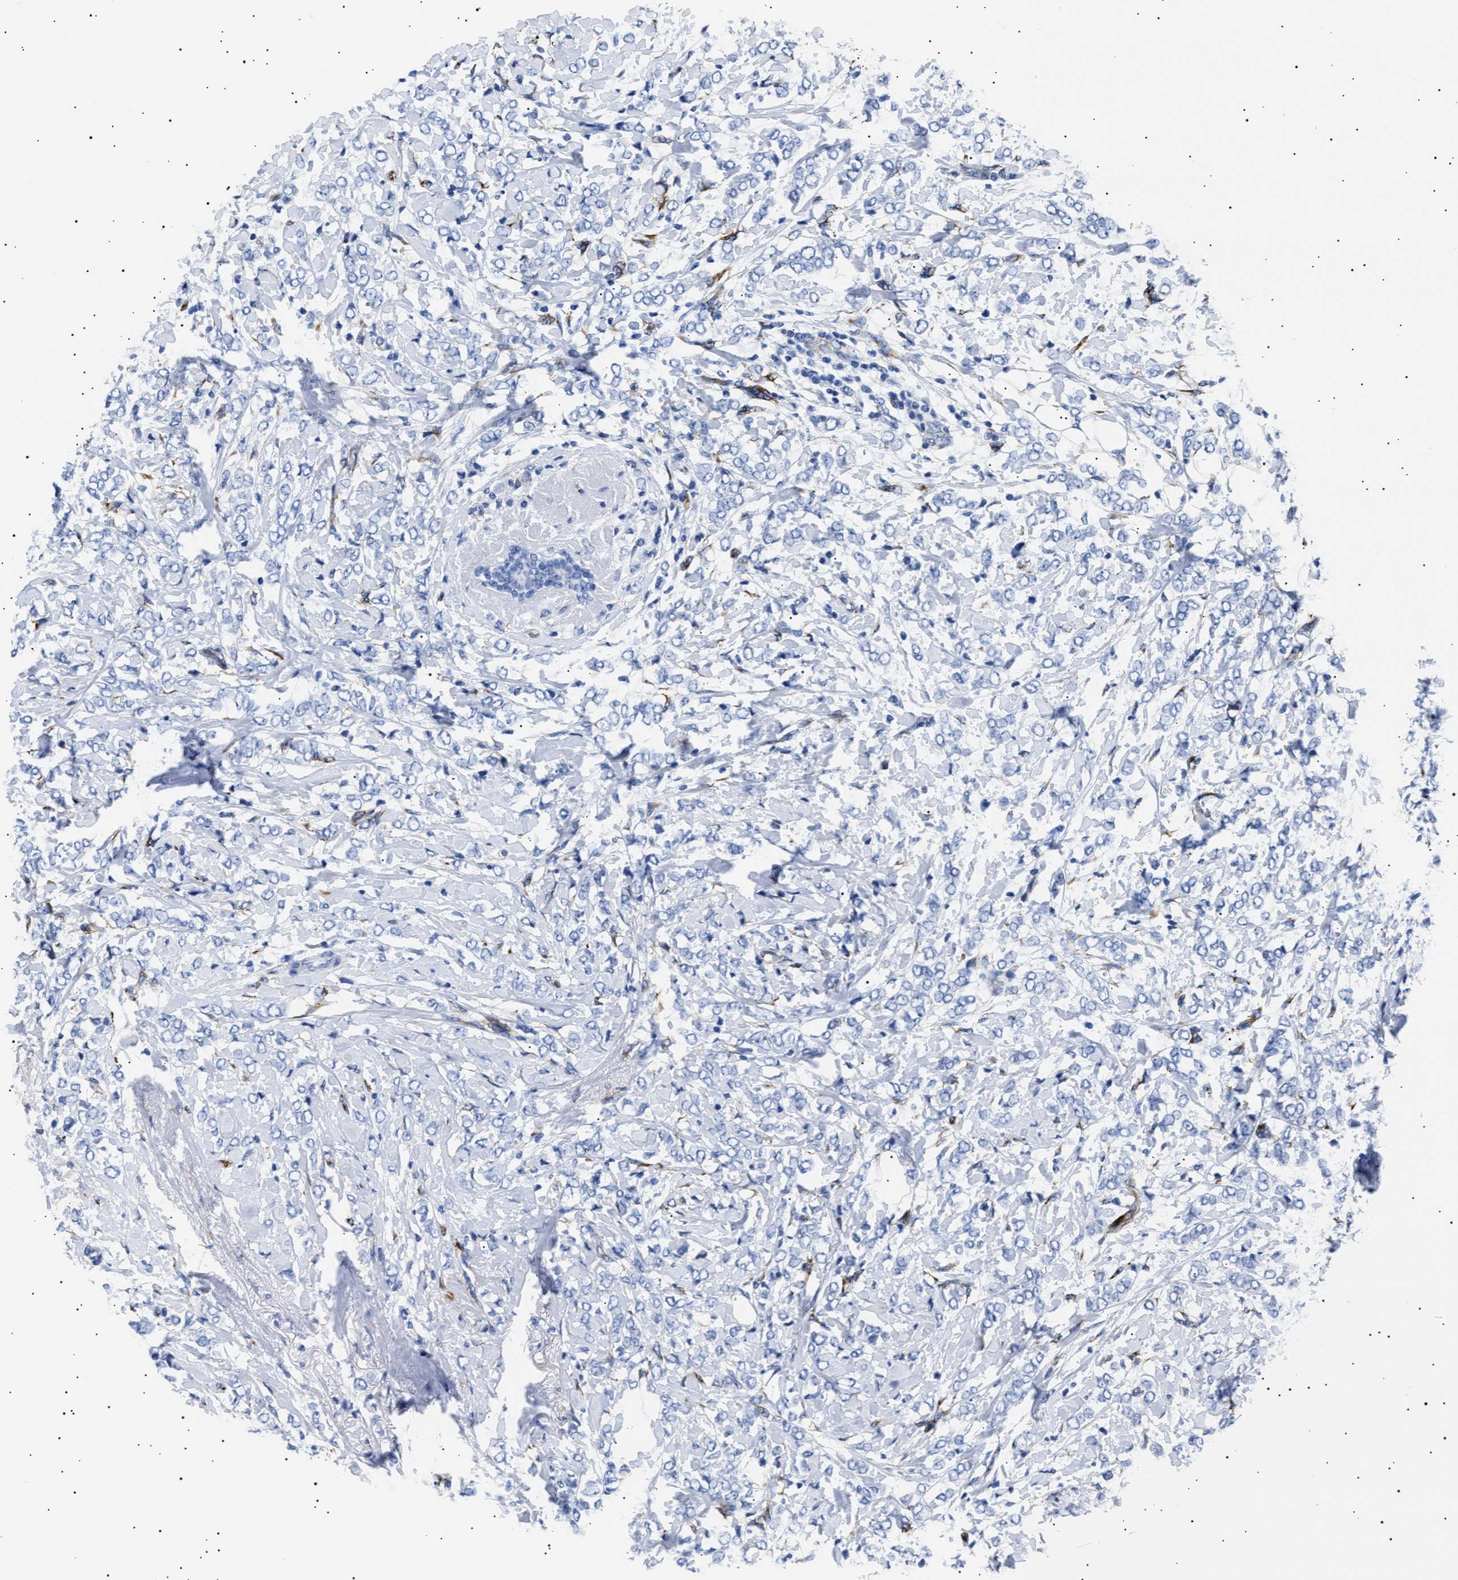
{"staining": {"intensity": "negative", "quantity": "none", "location": "none"}, "tissue": "breast cancer", "cell_type": "Tumor cells", "image_type": "cancer", "snomed": [{"axis": "morphology", "description": "Normal tissue, NOS"}, {"axis": "morphology", "description": "Lobular carcinoma"}, {"axis": "topography", "description": "Breast"}], "caption": "A high-resolution image shows immunohistochemistry staining of breast cancer, which displays no significant positivity in tumor cells.", "gene": "HEMGN", "patient": {"sex": "female", "age": 47}}